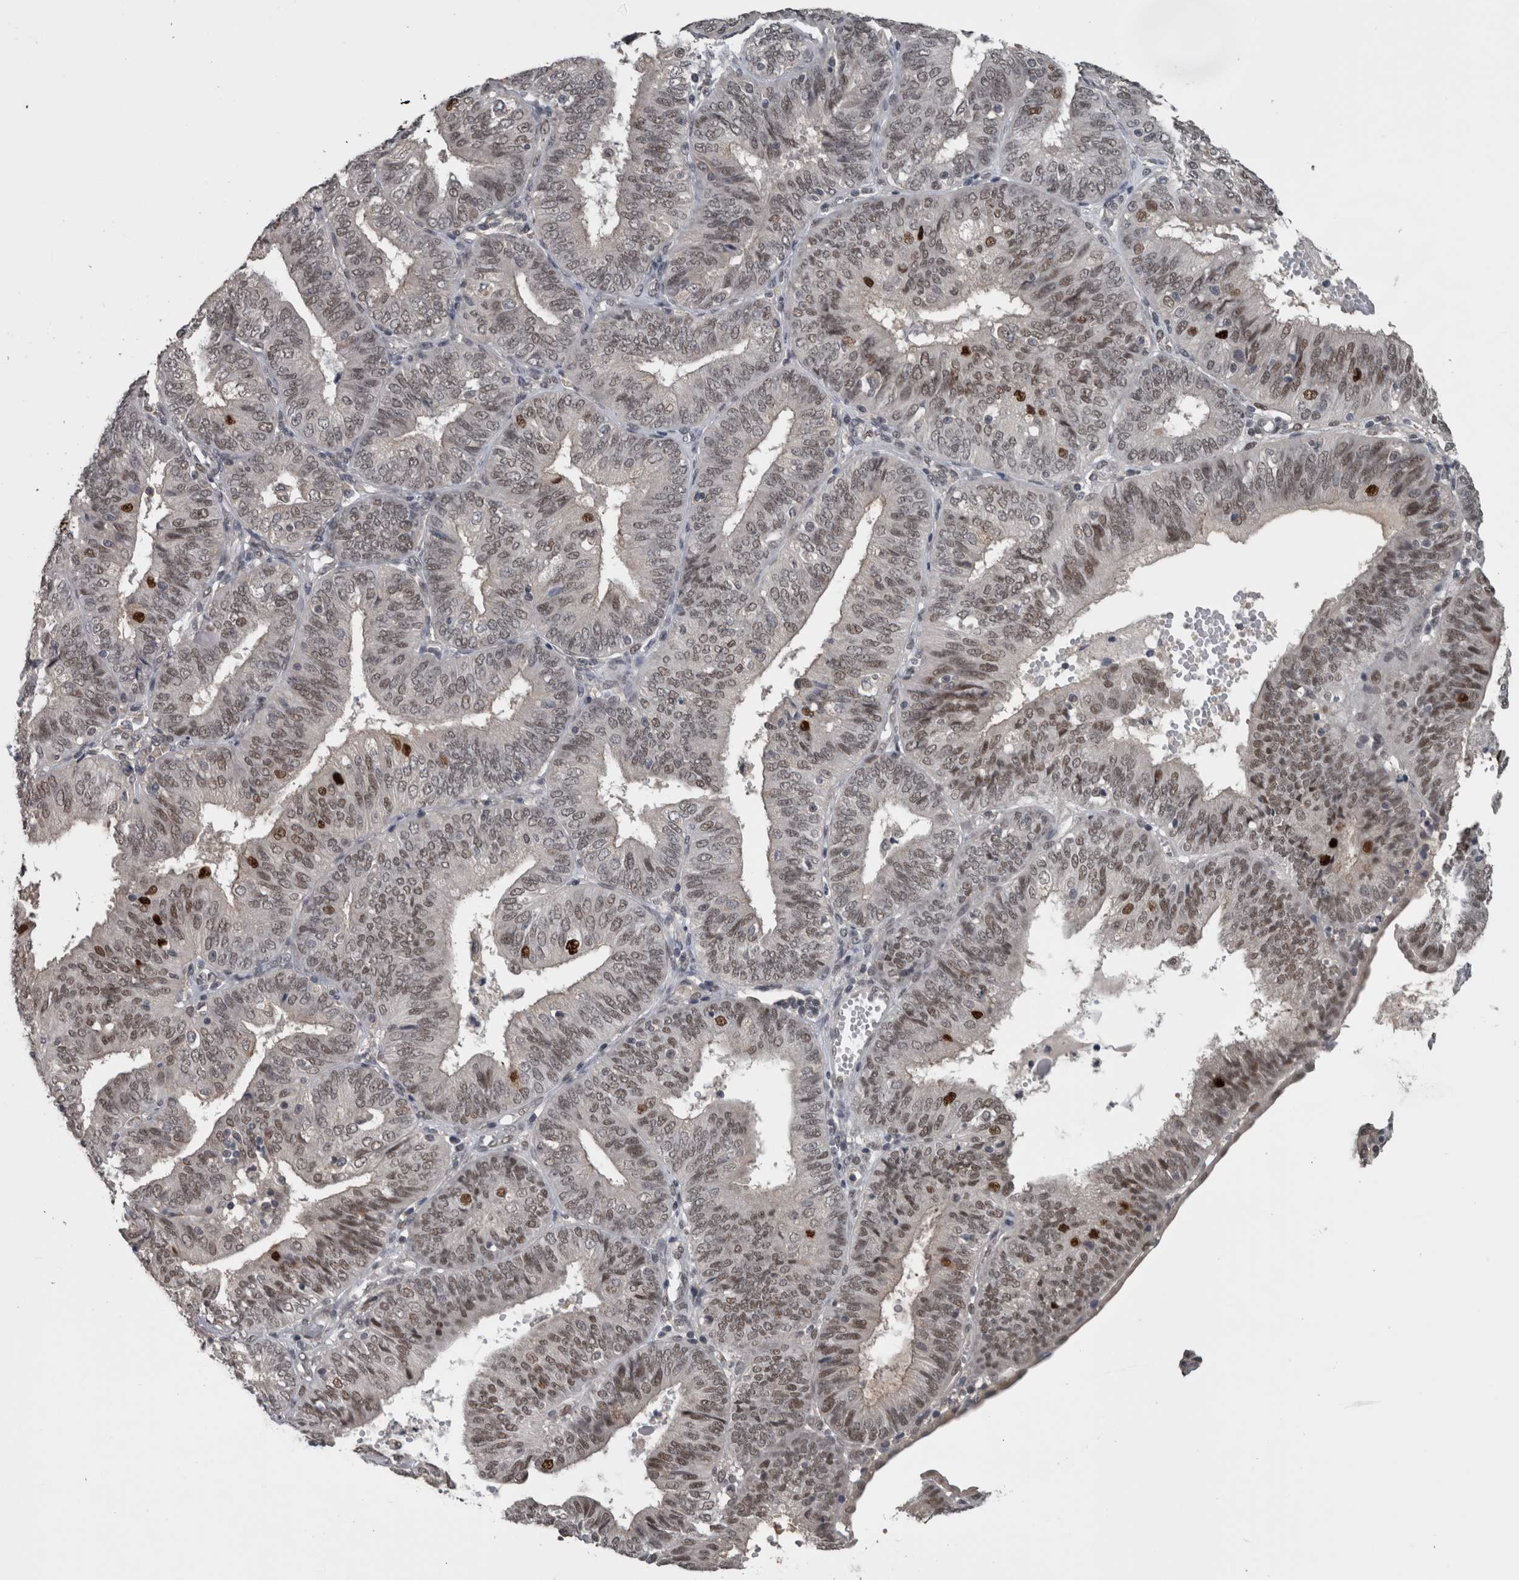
{"staining": {"intensity": "strong", "quantity": "<25%", "location": "nuclear"}, "tissue": "endometrial cancer", "cell_type": "Tumor cells", "image_type": "cancer", "snomed": [{"axis": "morphology", "description": "Adenocarcinoma, NOS"}, {"axis": "topography", "description": "Endometrium"}], "caption": "A brown stain shows strong nuclear expression of a protein in endometrial adenocarcinoma tumor cells.", "gene": "ZBTB21", "patient": {"sex": "female", "age": 58}}